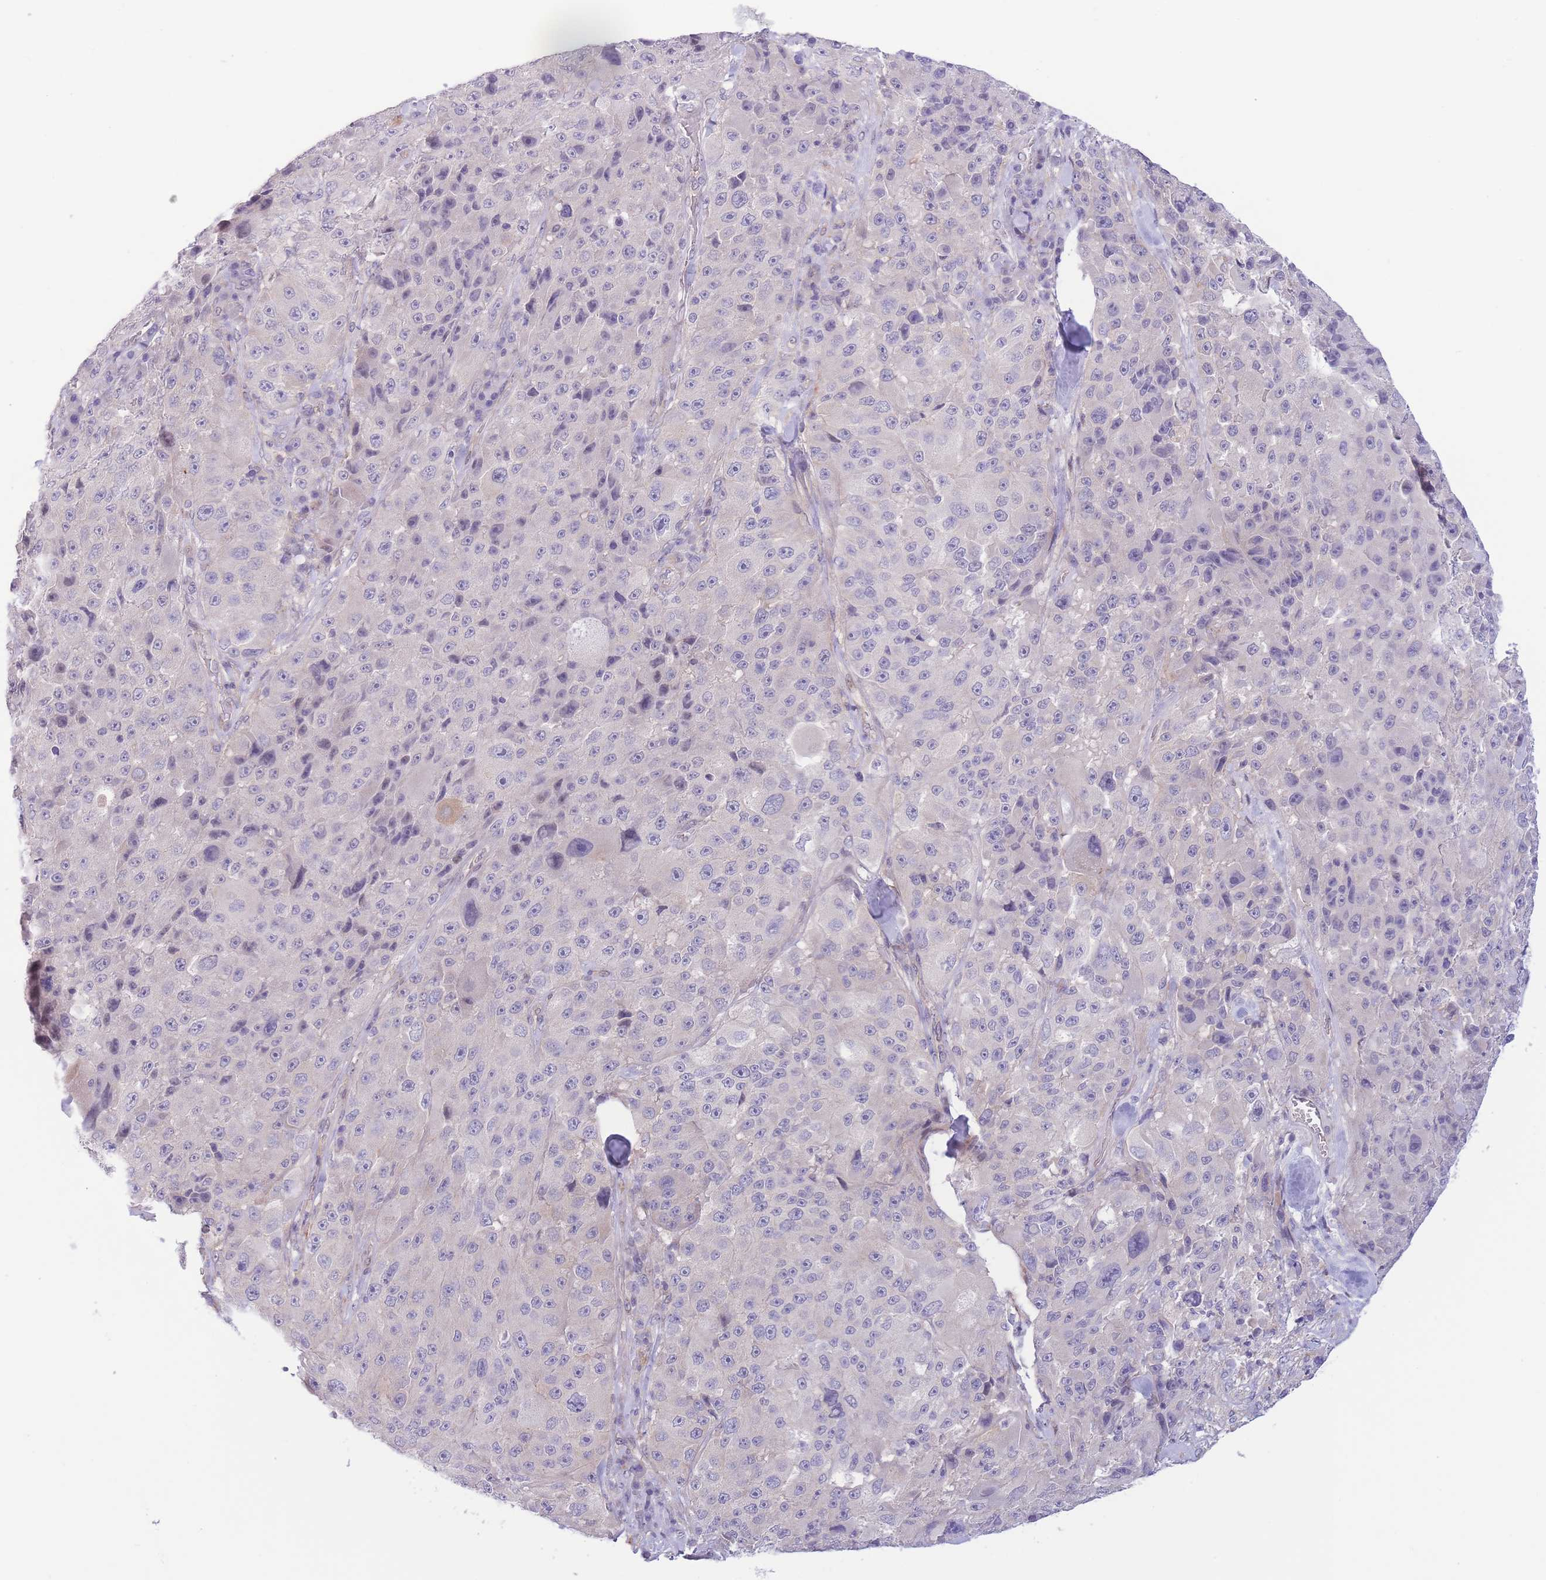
{"staining": {"intensity": "negative", "quantity": "none", "location": "none"}, "tissue": "melanoma", "cell_type": "Tumor cells", "image_type": "cancer", "snomed": [{"axis": "morphology", "description": "Malignant melanoma, Metastatic site"}, {"axis": "topography", "description": "Lymph node"}], "caption": "Tumor cells show no significant protein staining in malignant melanoma (metastatic site).", "gene": "C9orf152", "patient": {"sex": "male", "age": 62}}